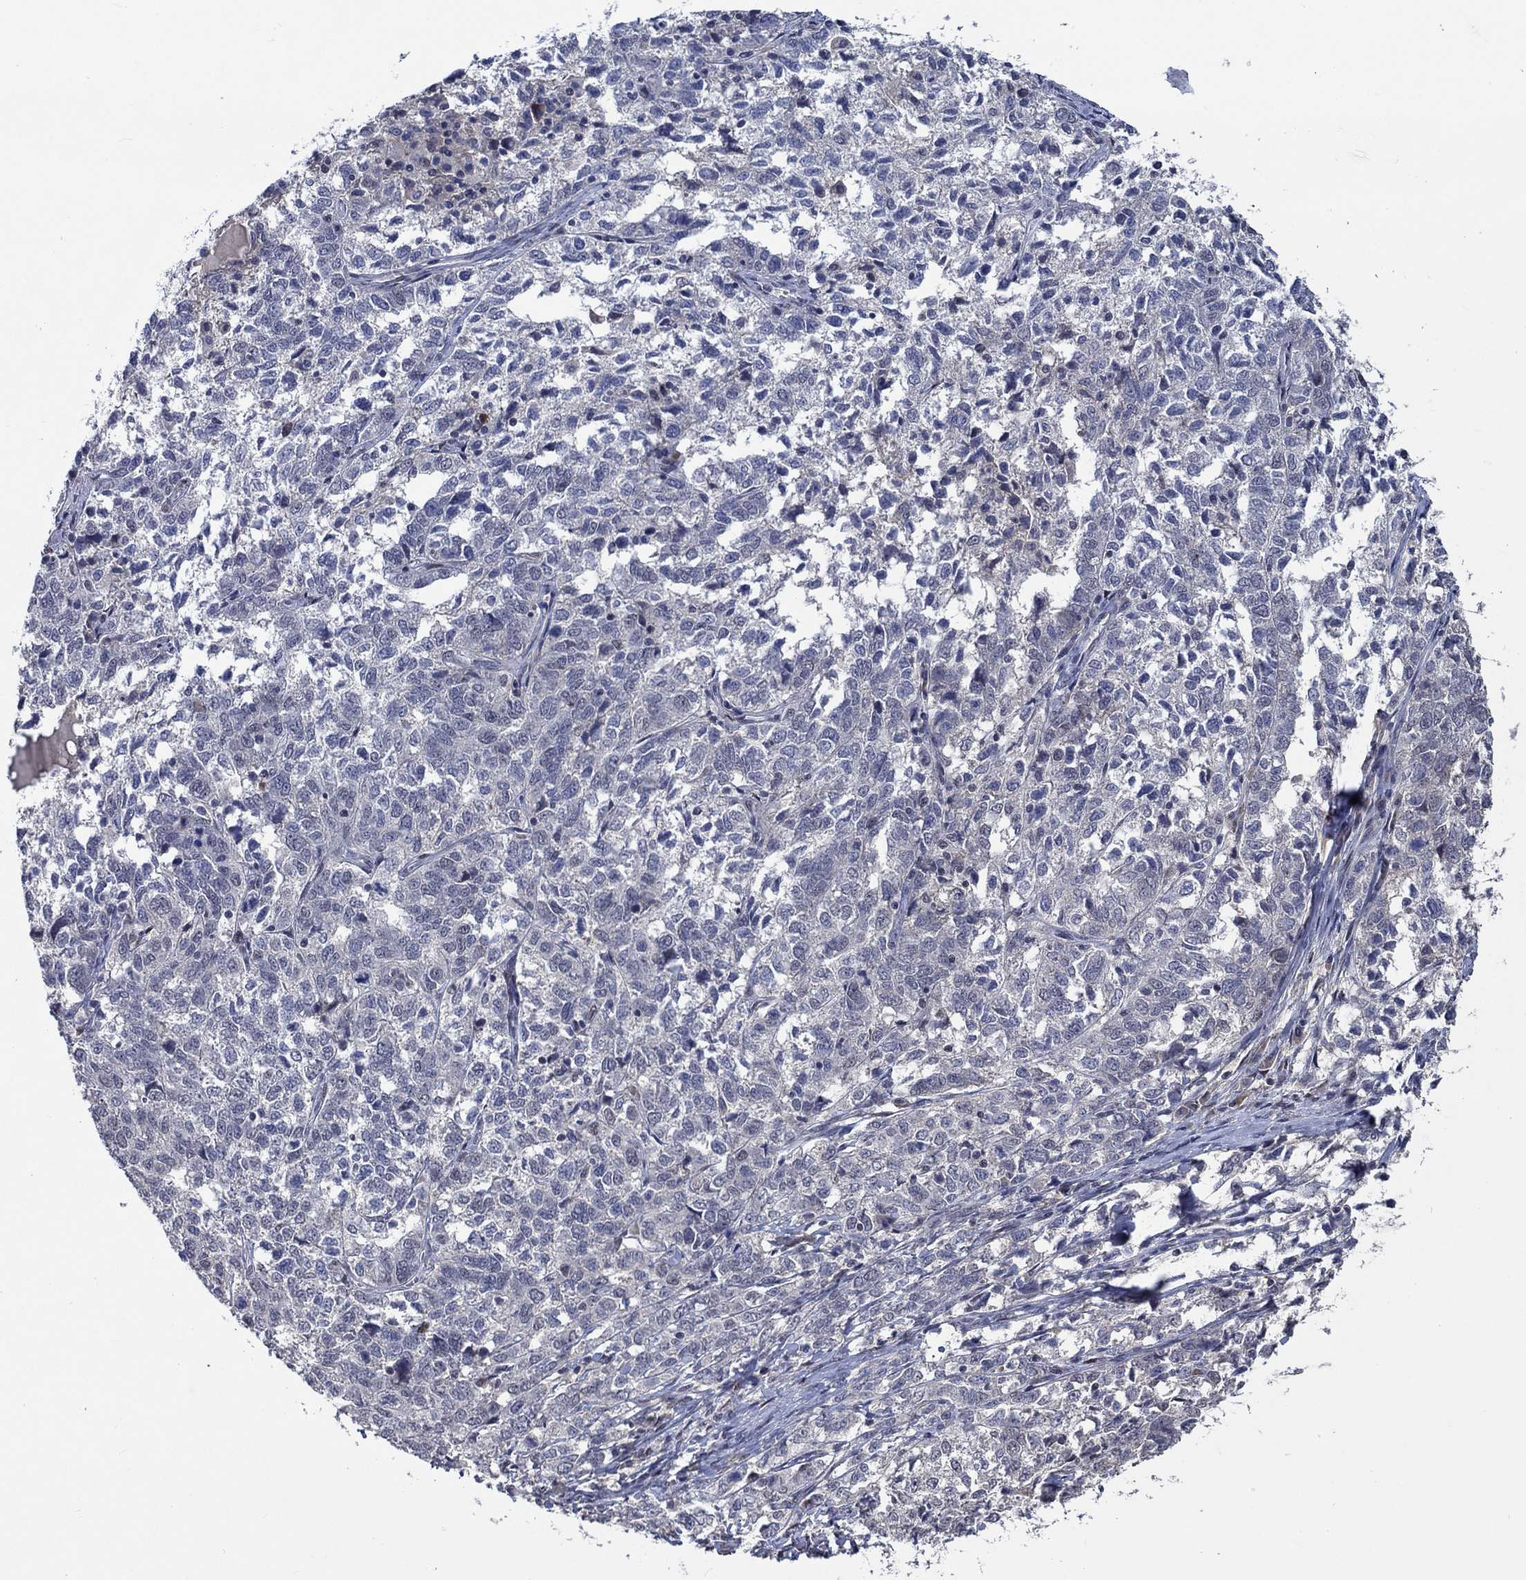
{"staining": {"intensity": "negative", "quantity": "none", "location": "none"}, "tissue": "ovarian cancer", "cell_type": "Tumor cells", "image_type": "cancer", "snomed": [{"axis": "morphology", "description": "Cystadenocarcinoma, serous, NOS"}, {"axis": "topography", "description": "Ovary"}], "caption": "Immunohistochemical staining of ovarian cancer displays no significant expression in tumor cells. The staining was performed using DAB to visualize the protein expression in brown, while the nuclei were stained in blue with hematoxylin (Magnification: 20x).", "gene": "HTN1", "patient": {"sex": "female", "age": 71}}